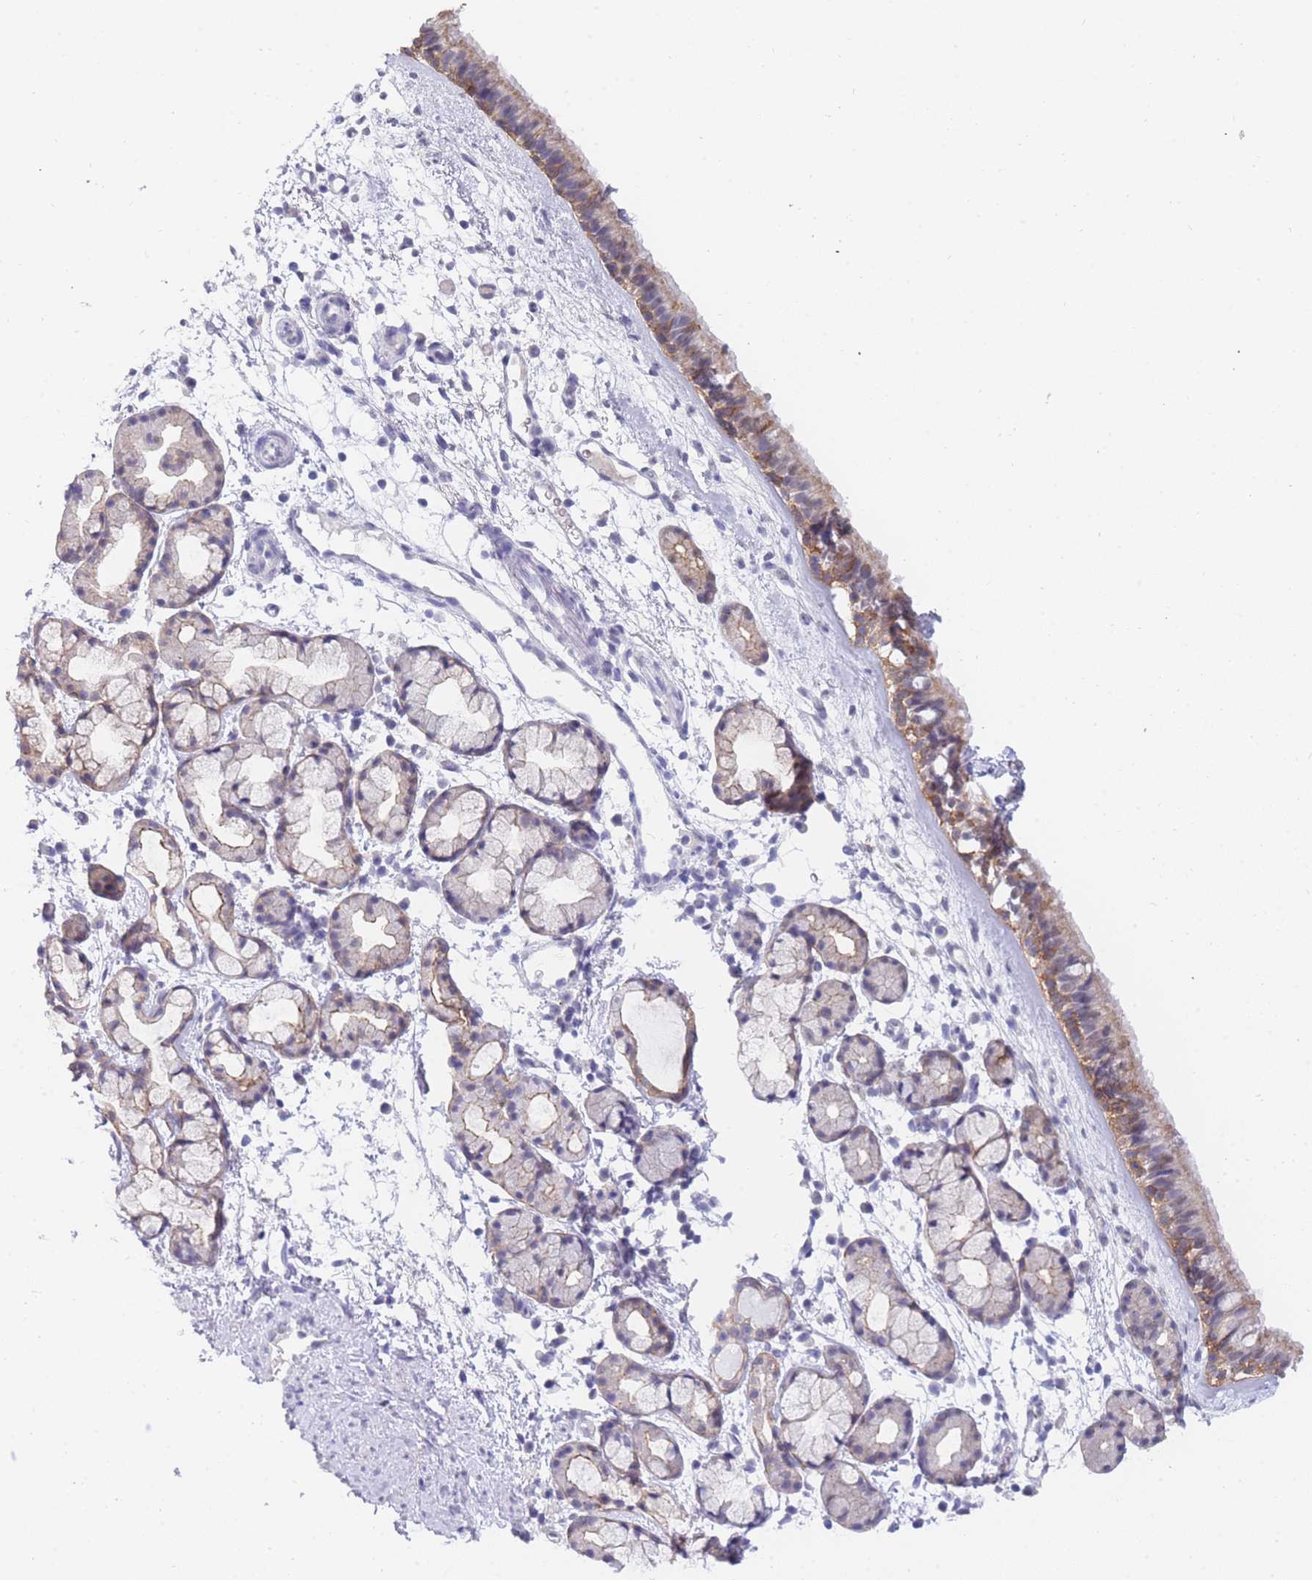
{"staining": {"intensity": "moderate", "quantity": "25%-75%", "location": "cytoplasmic/membranous"}, "tissue": "nasopharynx", "cell_type": "Respiratory epithelial cells", "image_type": "normal", "snomed": [{"axis": "morphology", "description": "Normal tissue, NOS"}, {"axis": "topography", "description": "Nasopharynx"}], "caption": "A brown stain highlights moderate cytoplasmic/membranous expression of a protein in respiratory epithelial cells of unremarkable human nasopharynx.", "gene": "FRAT2", "patient": {"sex": "female", "age": 81}}